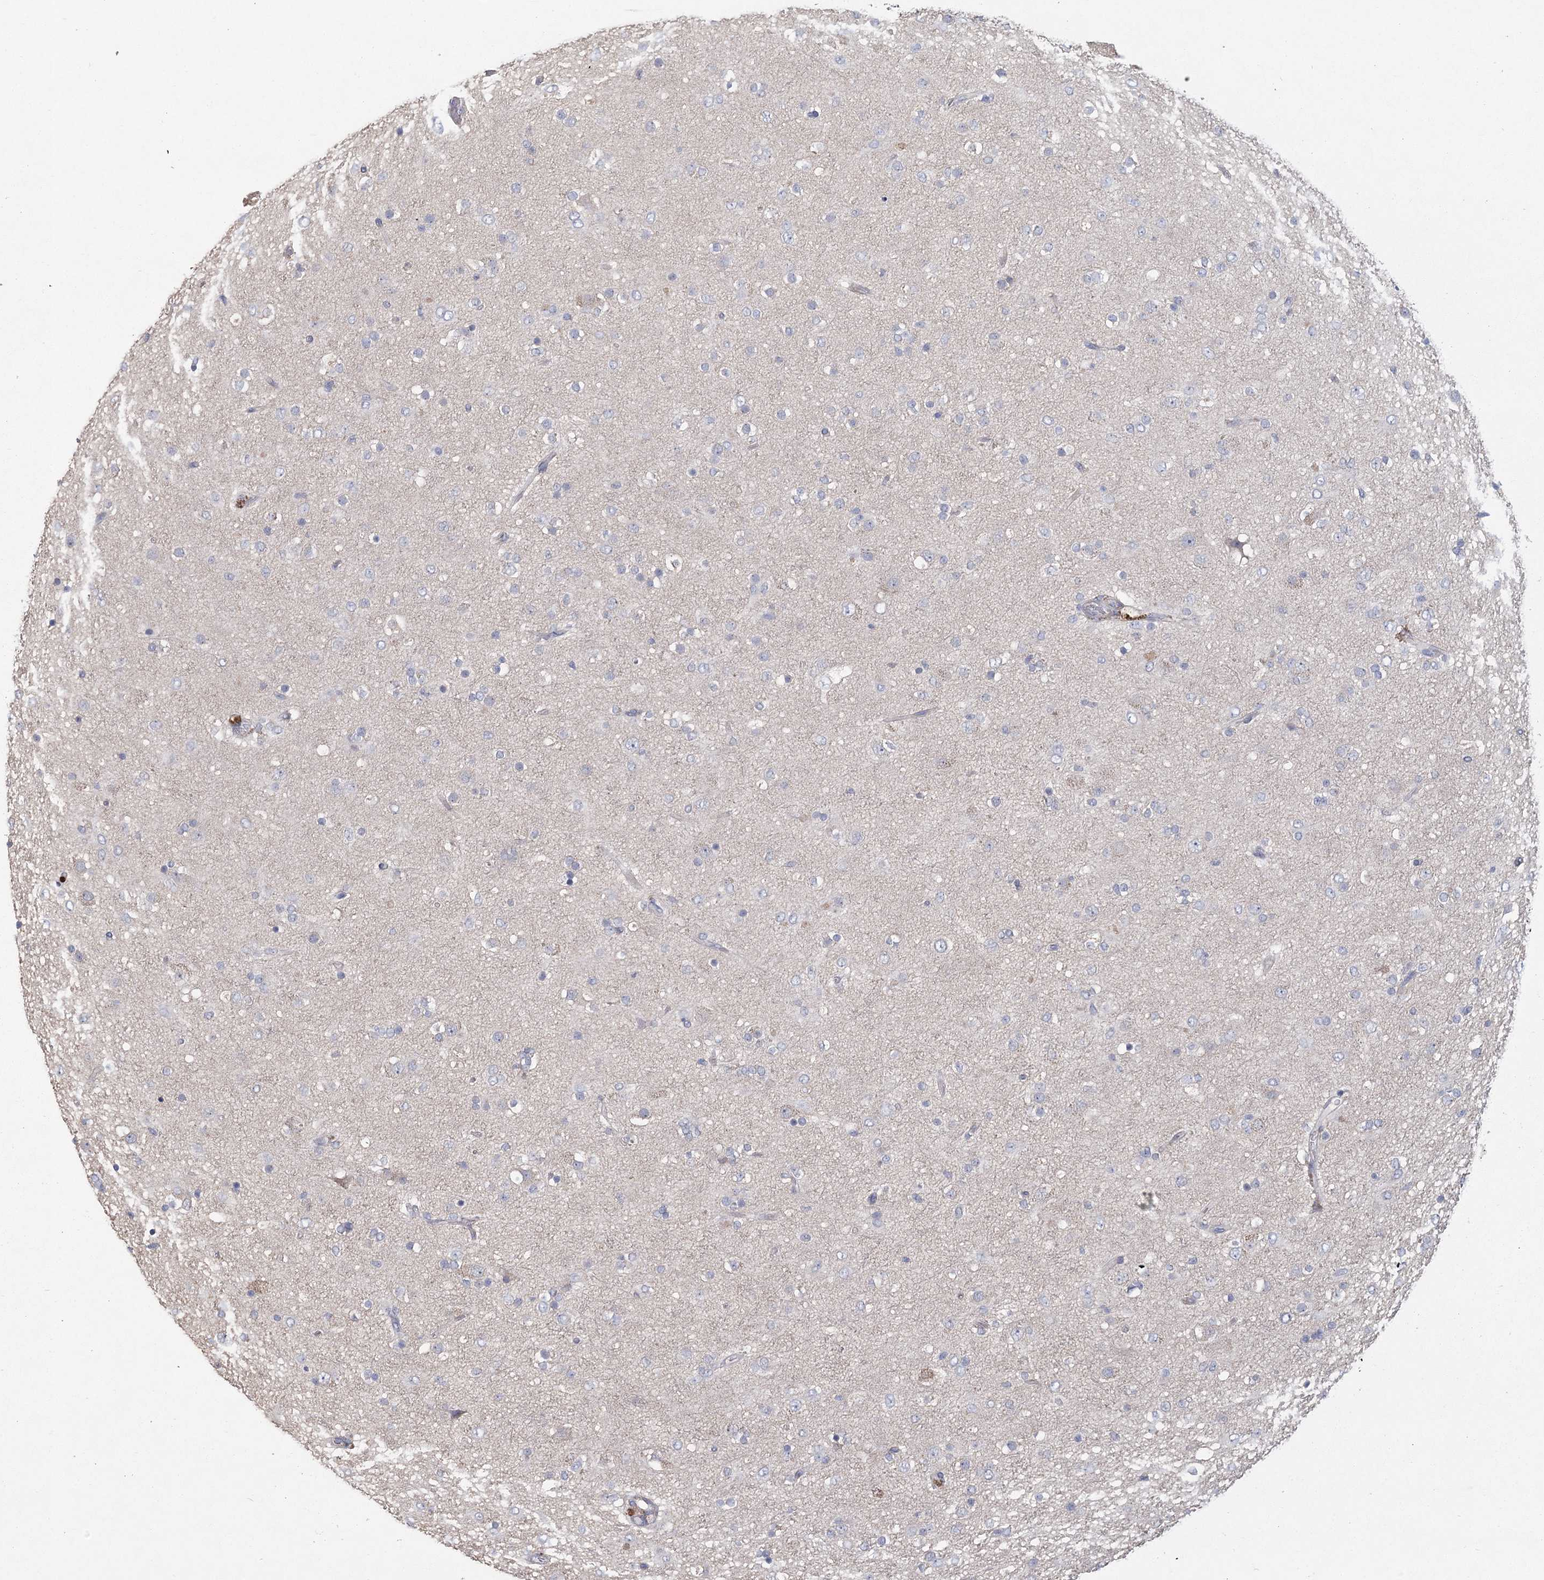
{"staining": {"intensity": "negative", "quantity": "none", "location": "none"}, "tissue": "glioma", "cell_type": "Tumor cells", "image_type": "cancer", "snomed": [{"axis": "morphology", "description": "Glioma, malignant, Low grade"}, {"axis": "topography", "description": "Brain"}], "caption": "Immunohistochemistry (IHC) photomicrograph of neoplastic tissue: human glioma stained with DAB (3,3'-diaminobenzidine) displays no significant protein positivity in tumor cells.", "gene": "CNTLN", "patient": {"sex": "male", "age": 65}}